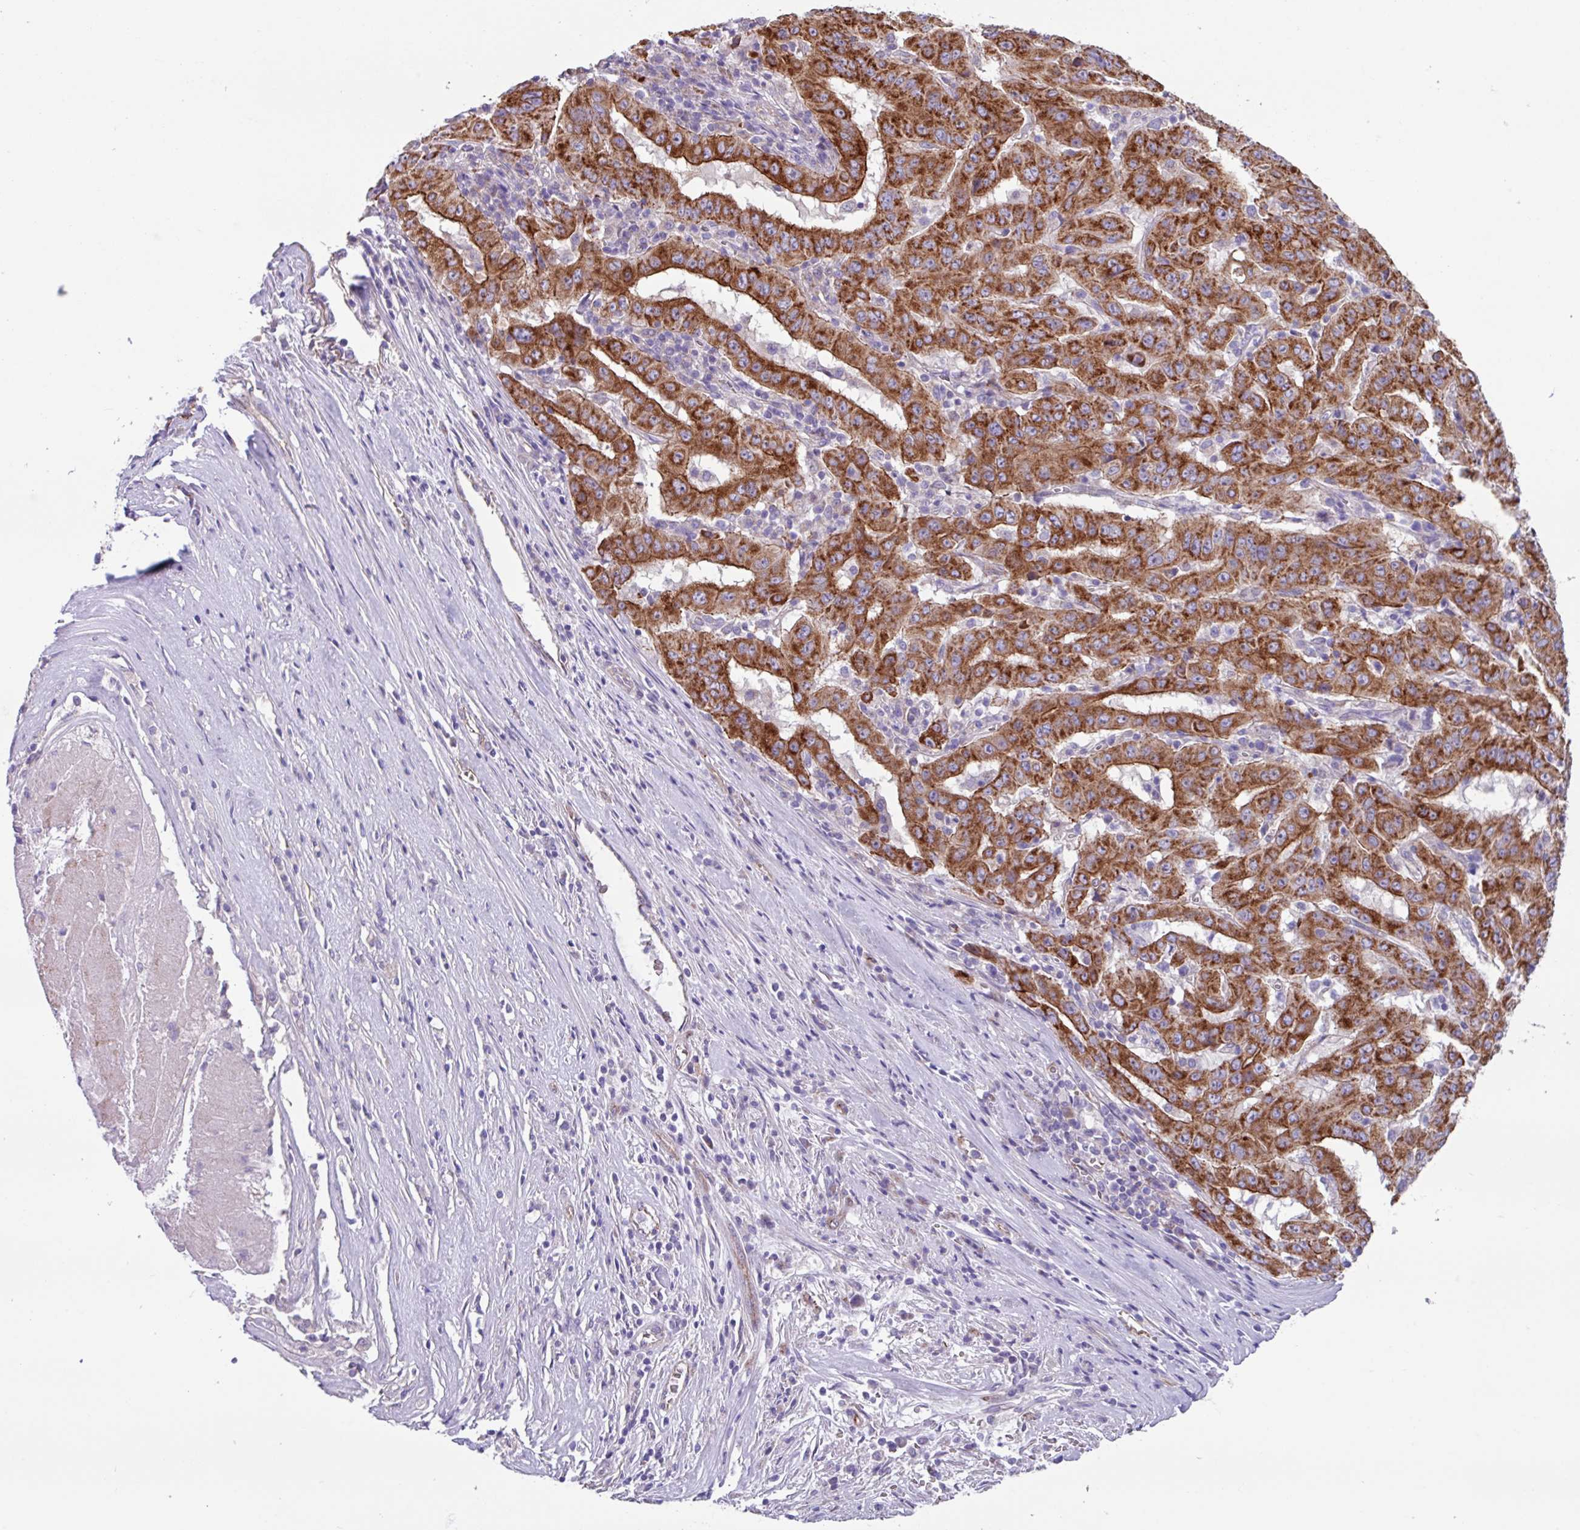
{"staining": {"intensity": "strong", "quantity": ">75%", "location": "cytoplasmic/membranous"}, "tissue": "pancreatic cancer", "cell_type": "Tumor cells", "image_type": "cancer", "snomed": [{"axis": "morphology", "description": "Adenocarcinoma, NOS"}, {"axis": "topography", "description": "Pancreas"}], "caption": "Immunohistochemical staining of human adenocarcinoma (pancreatic) demonstrates high levels of strong cytoplasmic/membranous positivity in about >75% of tumor cells. (Brightfield microscopy of DAB IHC at high magnification).", "gene": "OTULIN", "patient": {"sex": "male", "age": 63}}